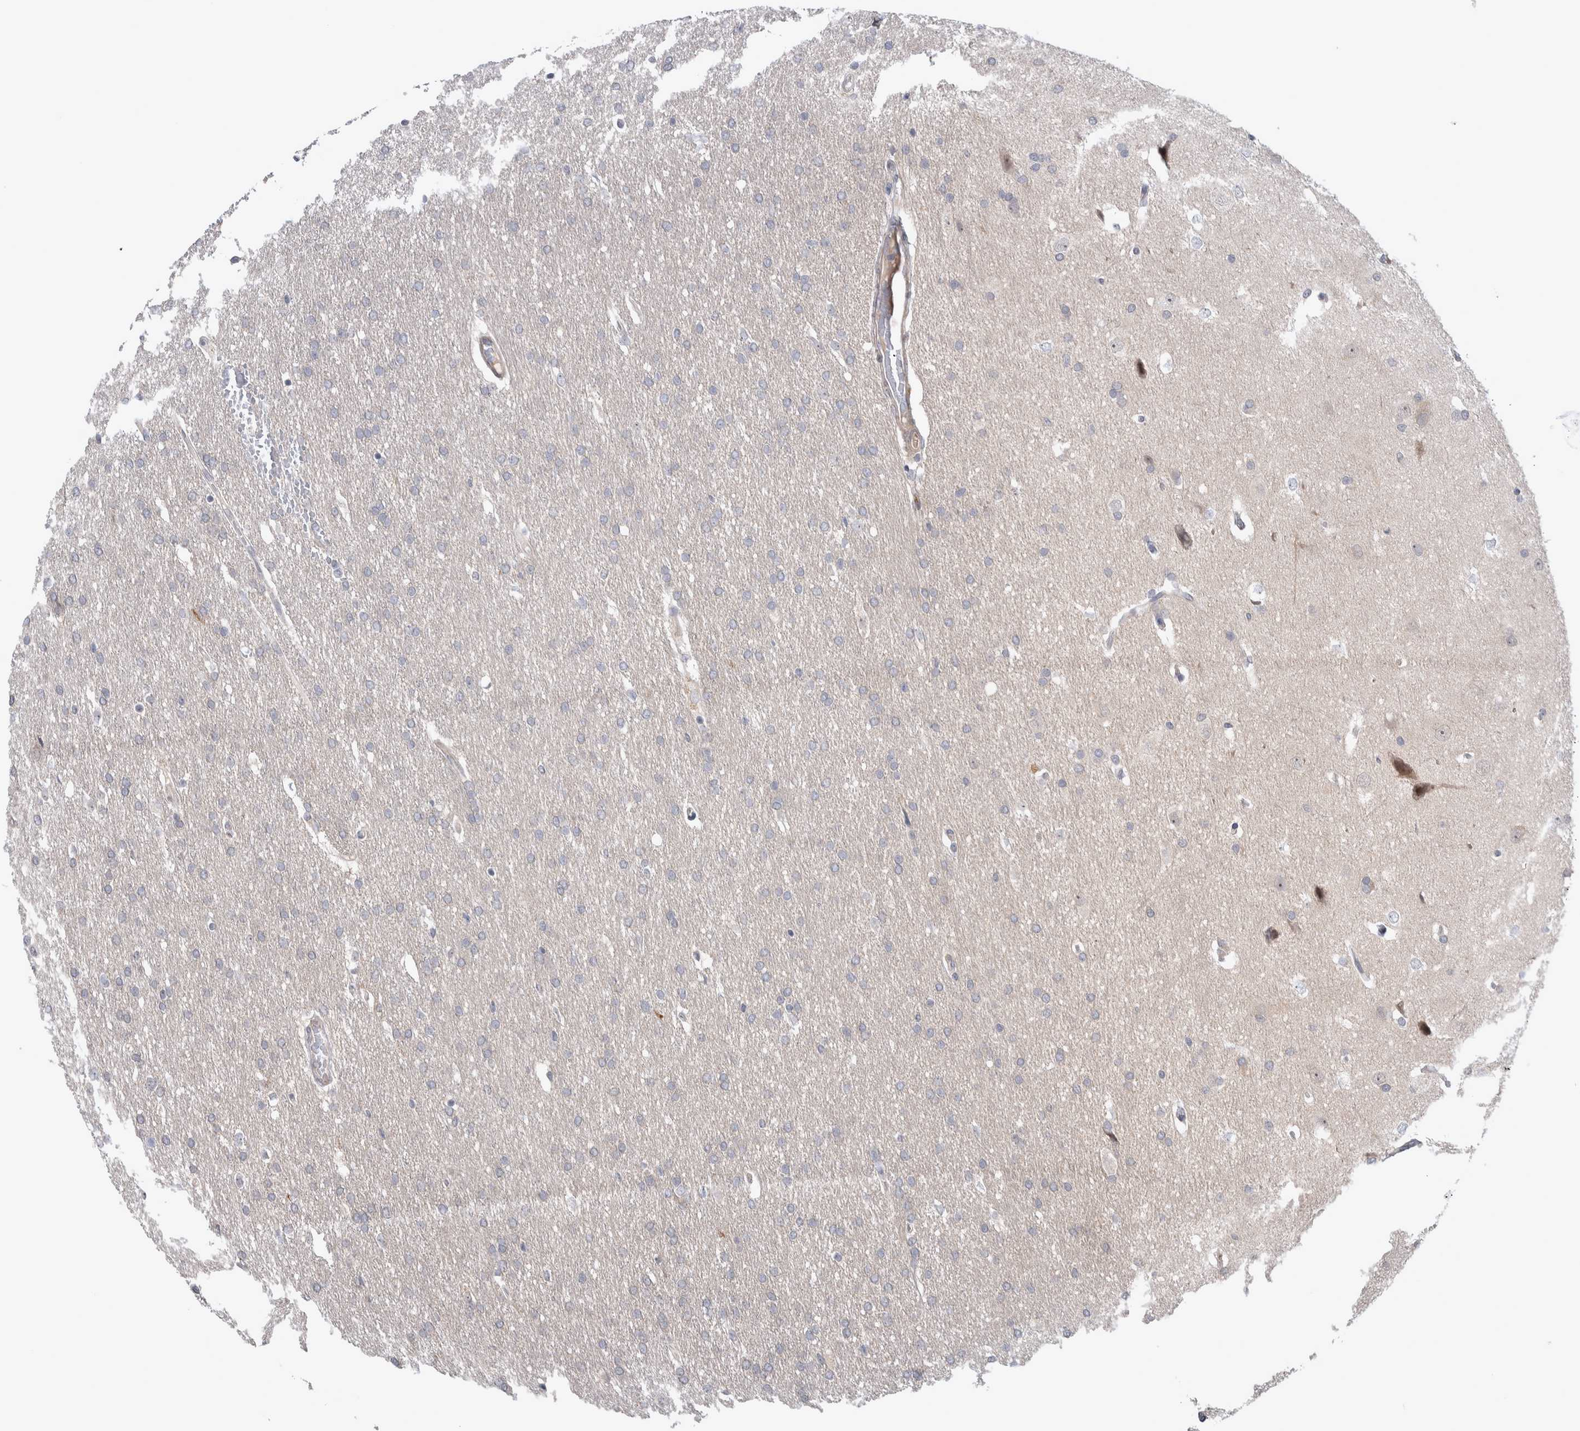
{"staining": {"intensity": "negative", "quantity": "none", "location": "none"}, "tissue": "glioma", "cell_type": "Tumor cells", "image_type": "cancer", "snomed": [{"axis": "morphology", "description": "Glioma, malignant, Low grade"}, {"axis": "topography", "description": "Brain"}], "caption": "Glioma was stained to show a protein in brown. There is no significant positivity in tumor cells. (DAB immunohistochemistry with hematoxylin counter stain).", "gene": "CUL2", "patient": {"sex": "female", "age": 37}}